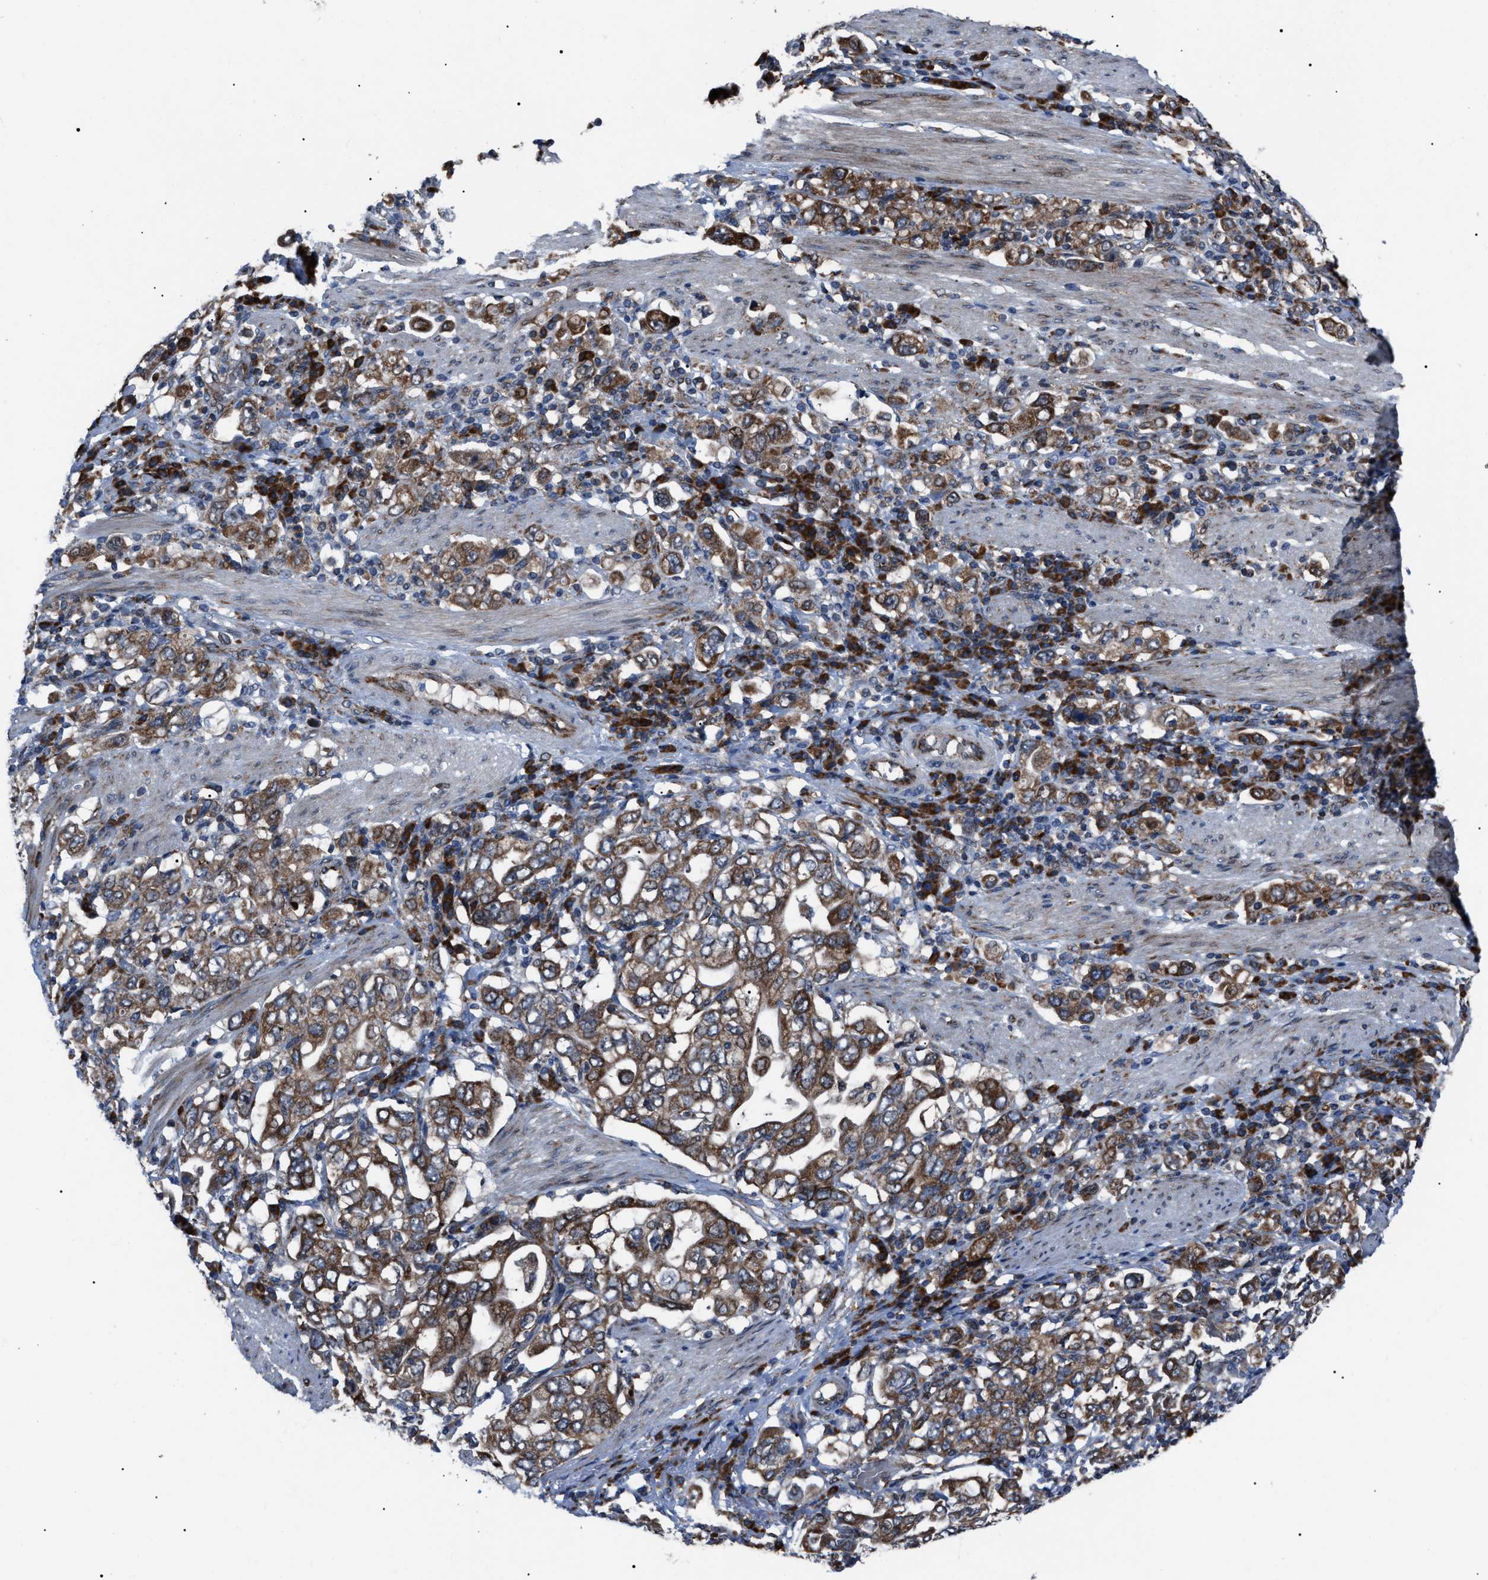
{"staining": {"intensity": "moderate", "quantity": ">75%", "location": "cytoplasmic/membranous"}, "tissue": "stomach cancer", "cell_type": "Tumor cells", "image_type": "cancer", "snomed": [{"axis": "morphology", "description": "Adenocarcinoma, NOS"}, {"axis": "topography", "description": "Stomach, upper"}], "caption": "Tumor cells reveal medium levels of moderate cytoplasmic/membranous expression in approximately >75% of cells in stomach cancer. The staining was performed using DAB, with brown indicating positive protein expression. Nuclei are stained blue with hematoxylin.", "gene": "AGO2", "patient": {"sex": "male", "age": 62}}